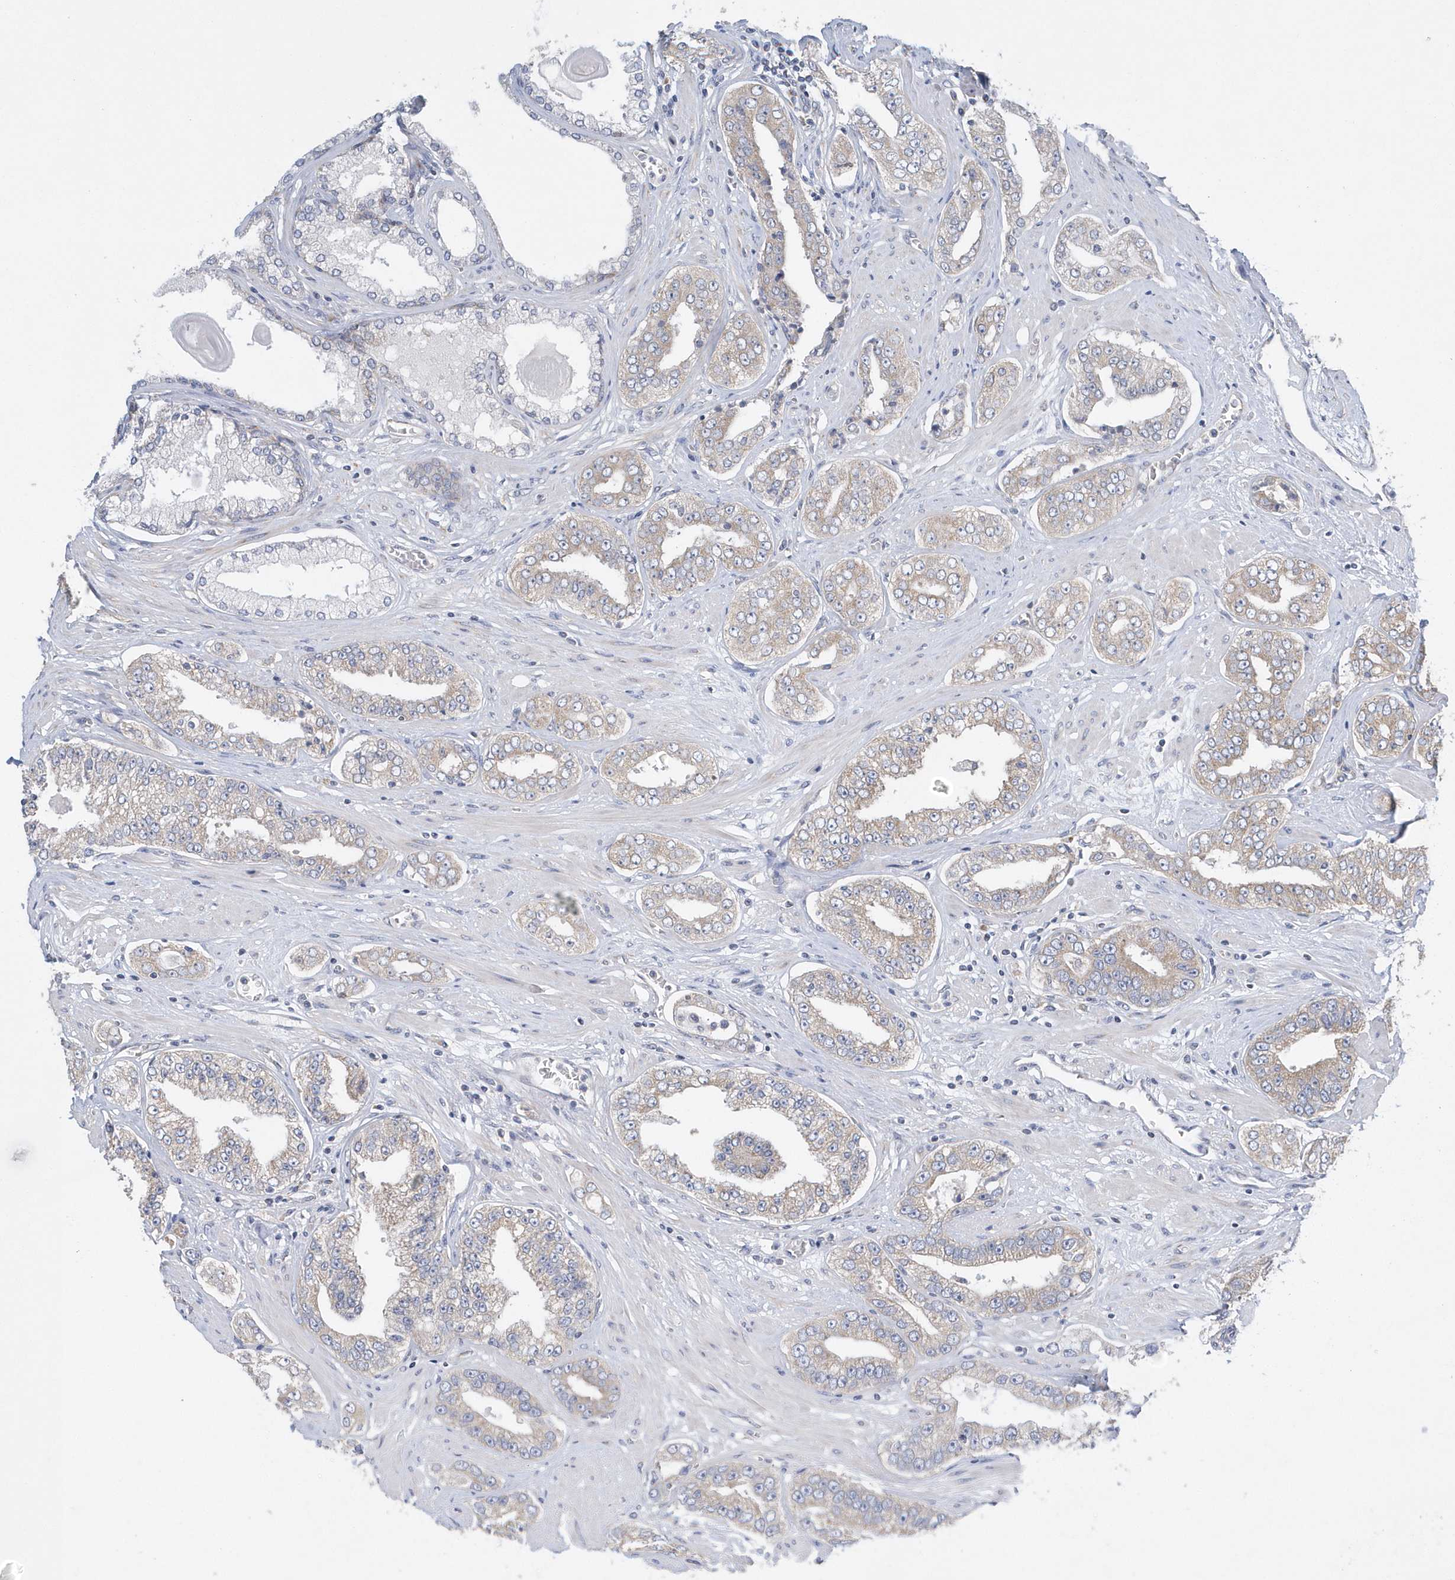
{"staining": {"intensity": "moderate", "quantity": "25%-75%", "location": "cytoplasmic/membranous"}, "tissue": "prostate cancer", "cell_type": "Tumor cells", "image_type": "cancer", "snomed": [{"axis": "morphology", "description": "Adenocarcinoma, High grade"}, {"axis": "topography", "description": "Prostate"}], "caption": "The image displays staining of prostate adenocarcinoma (high-grade), revealing moderate cytoplasmic/membranous protein expression (brown color) within tumor cells. The staining was performed using DAB to visualize the protein expression in brown, while the nuclei were stained in blue with hematoxylin (Magnification: 20x).", "gene": "SPATA5", "patient": {"sex": "male", "age": 71}}